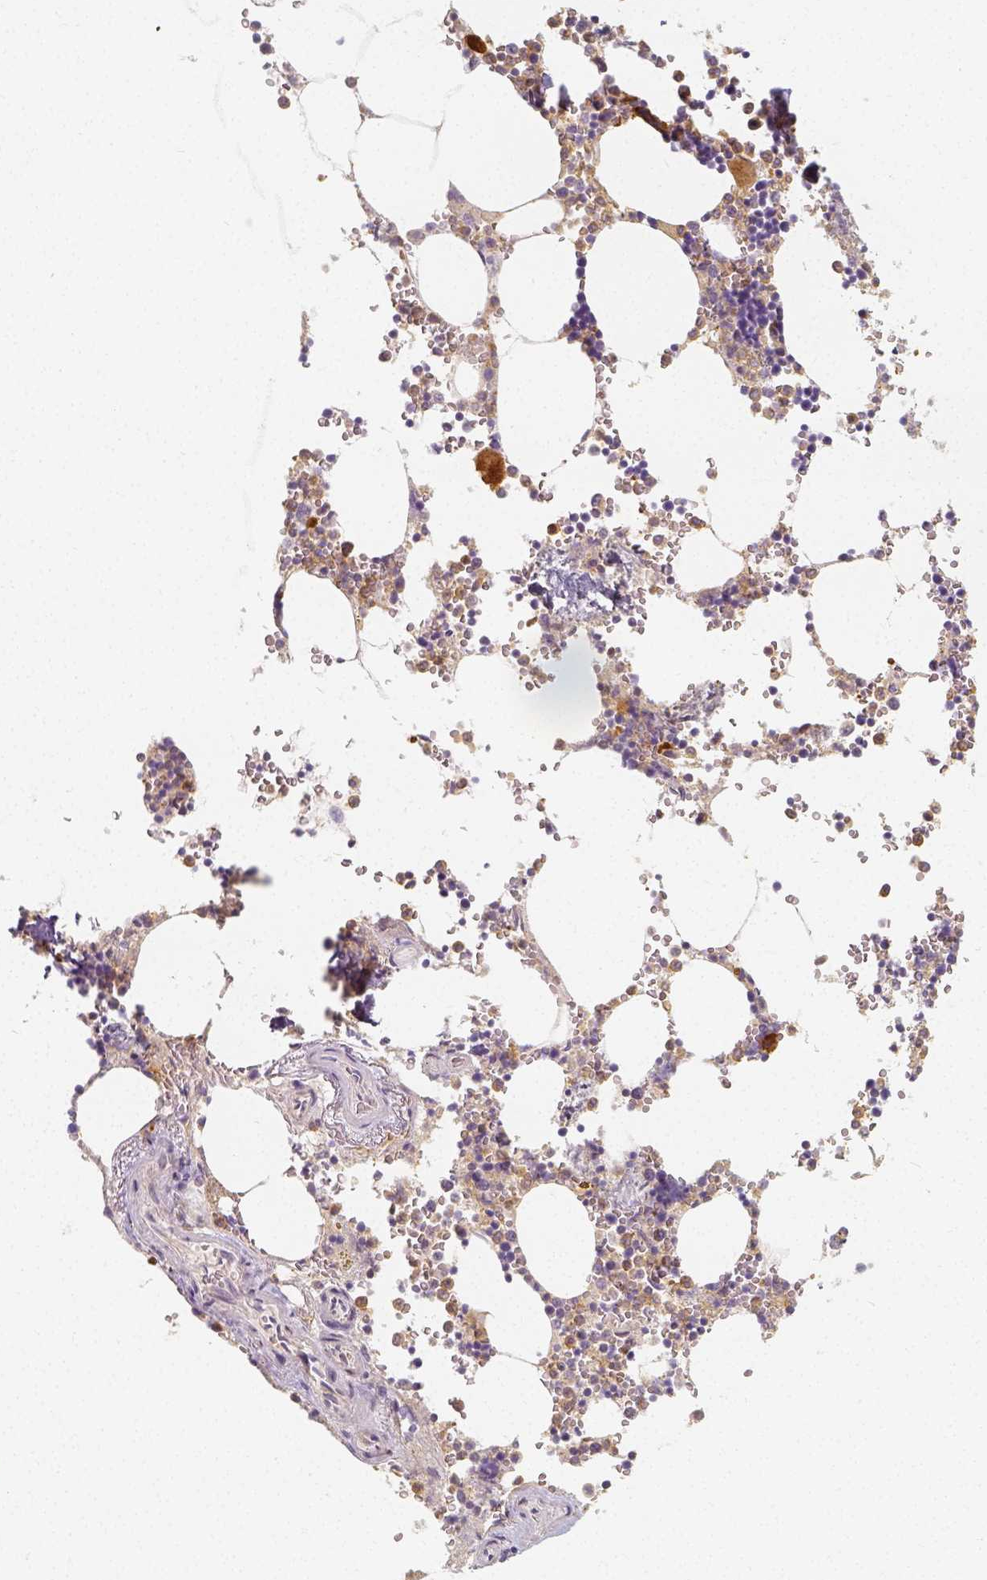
{"staining": {"intensity": "strong", "quantity": "<25%", "location": "cytoplasmic/membranous"}, "tissue": "bone marrow", "cell_type": "Hematopoietic cells", "image_type": "normal", "snomed": [{"axis": "morphology", "description": "Normal tissue, NOS"}, {"axis": "topography", "description": "Bone marrow"}], "caption": "Strong cytoplasmic/membranous protein expression is seen in about <25% of hematopoietic cells in bone marrow. (DAB (3,3'-diaminobenzidine) = brown stain, brightfield microscopy at high magnification).", "gene": "PTPRJ", "patient": {"sex": "male", "age": 54}}